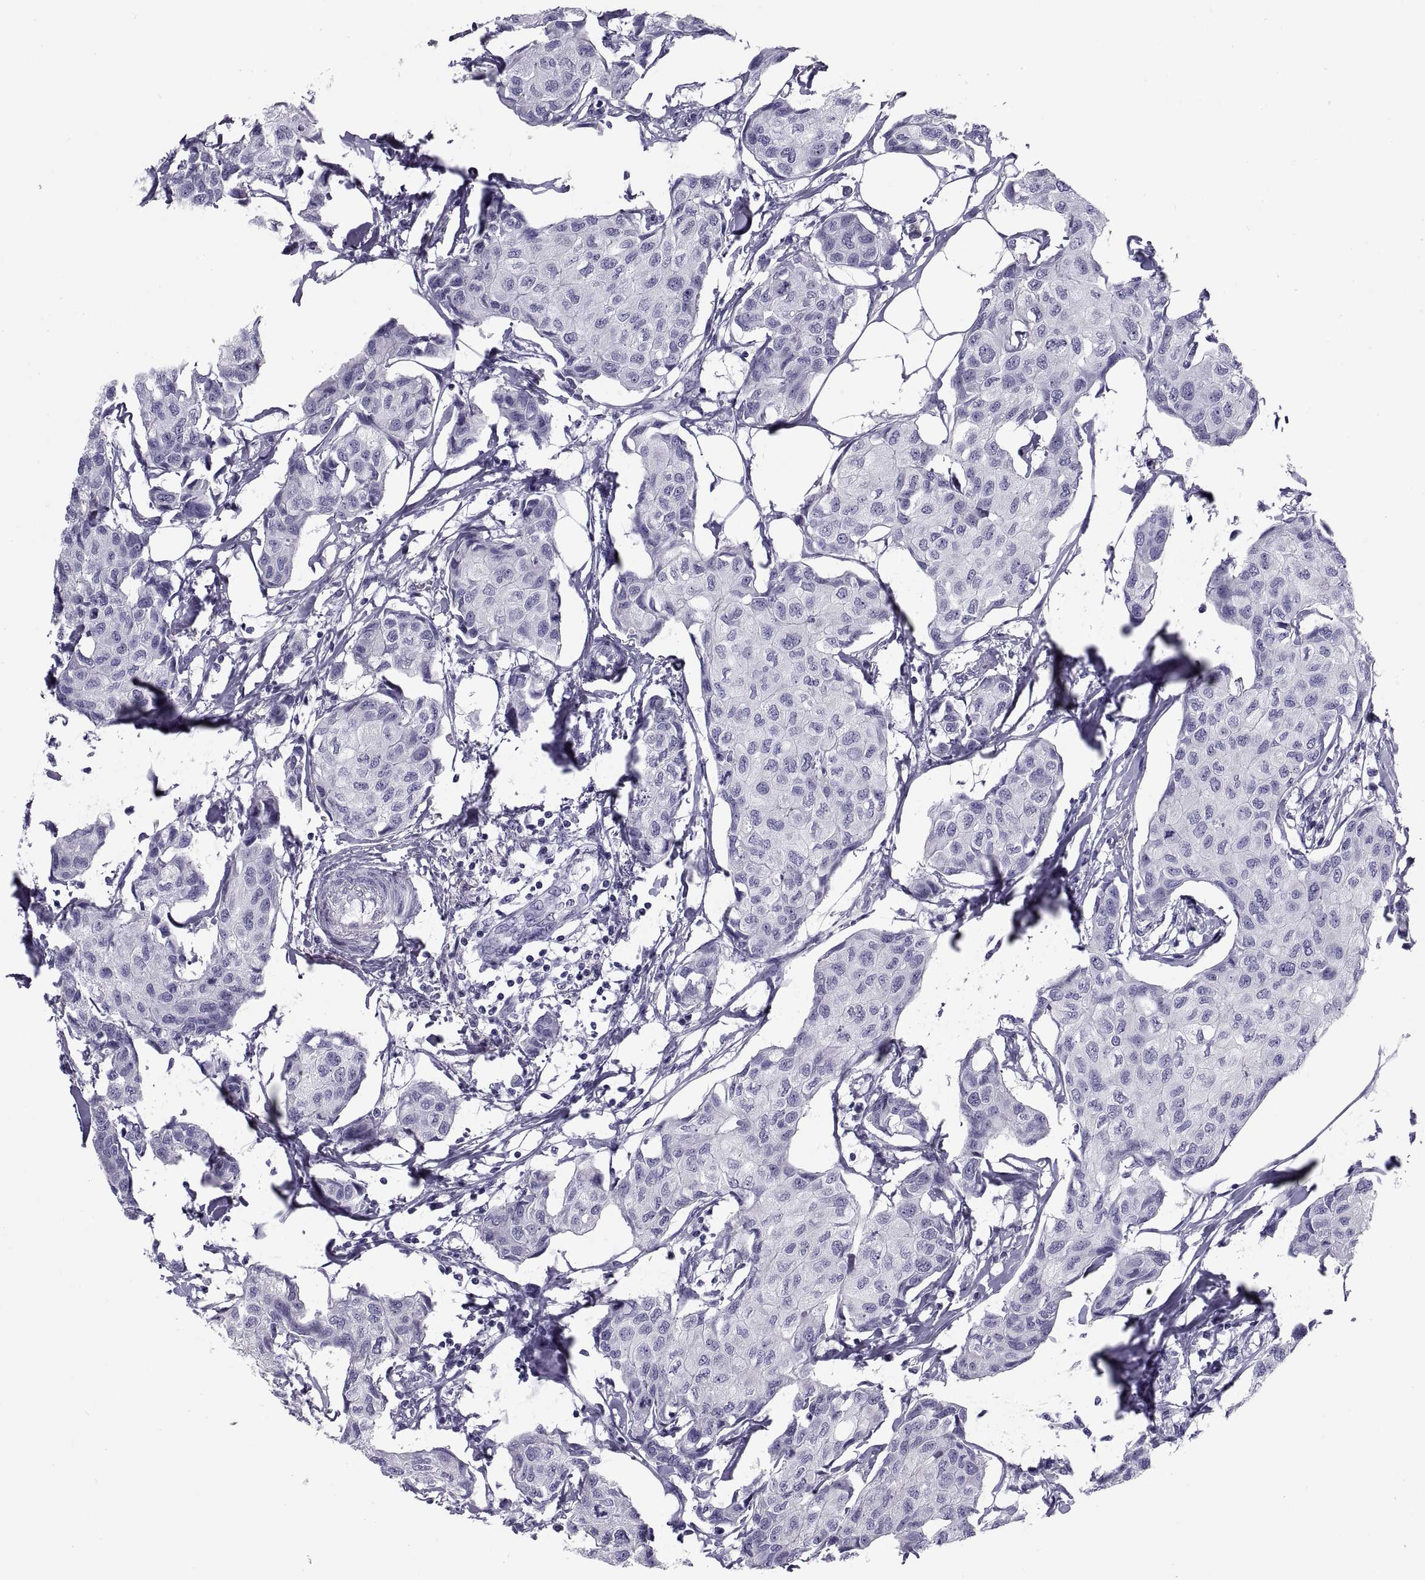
{"staining": {"intensity": "negative", "quantity": "none", "location": "none"}, "tissue": "breast cancer", "cell_type": "Tumor cells", "image_type": "cancer", "snomed": [{"axis": "morphology", "description": "Duct carcinoma"}, {"axis": "topography", "description": "Breast"}], "caption": "This histopathology image is of invasive ductal carcinoma (breast) stained with immunohistochemistry (IHC) to label a protein in brown with the nuclei are counter-stained blue. There is no positivity in tumor cells. Nuclei are stained in blue.", "gene": "DEFB129", "patient": {"sex": "female", "age": 80}}